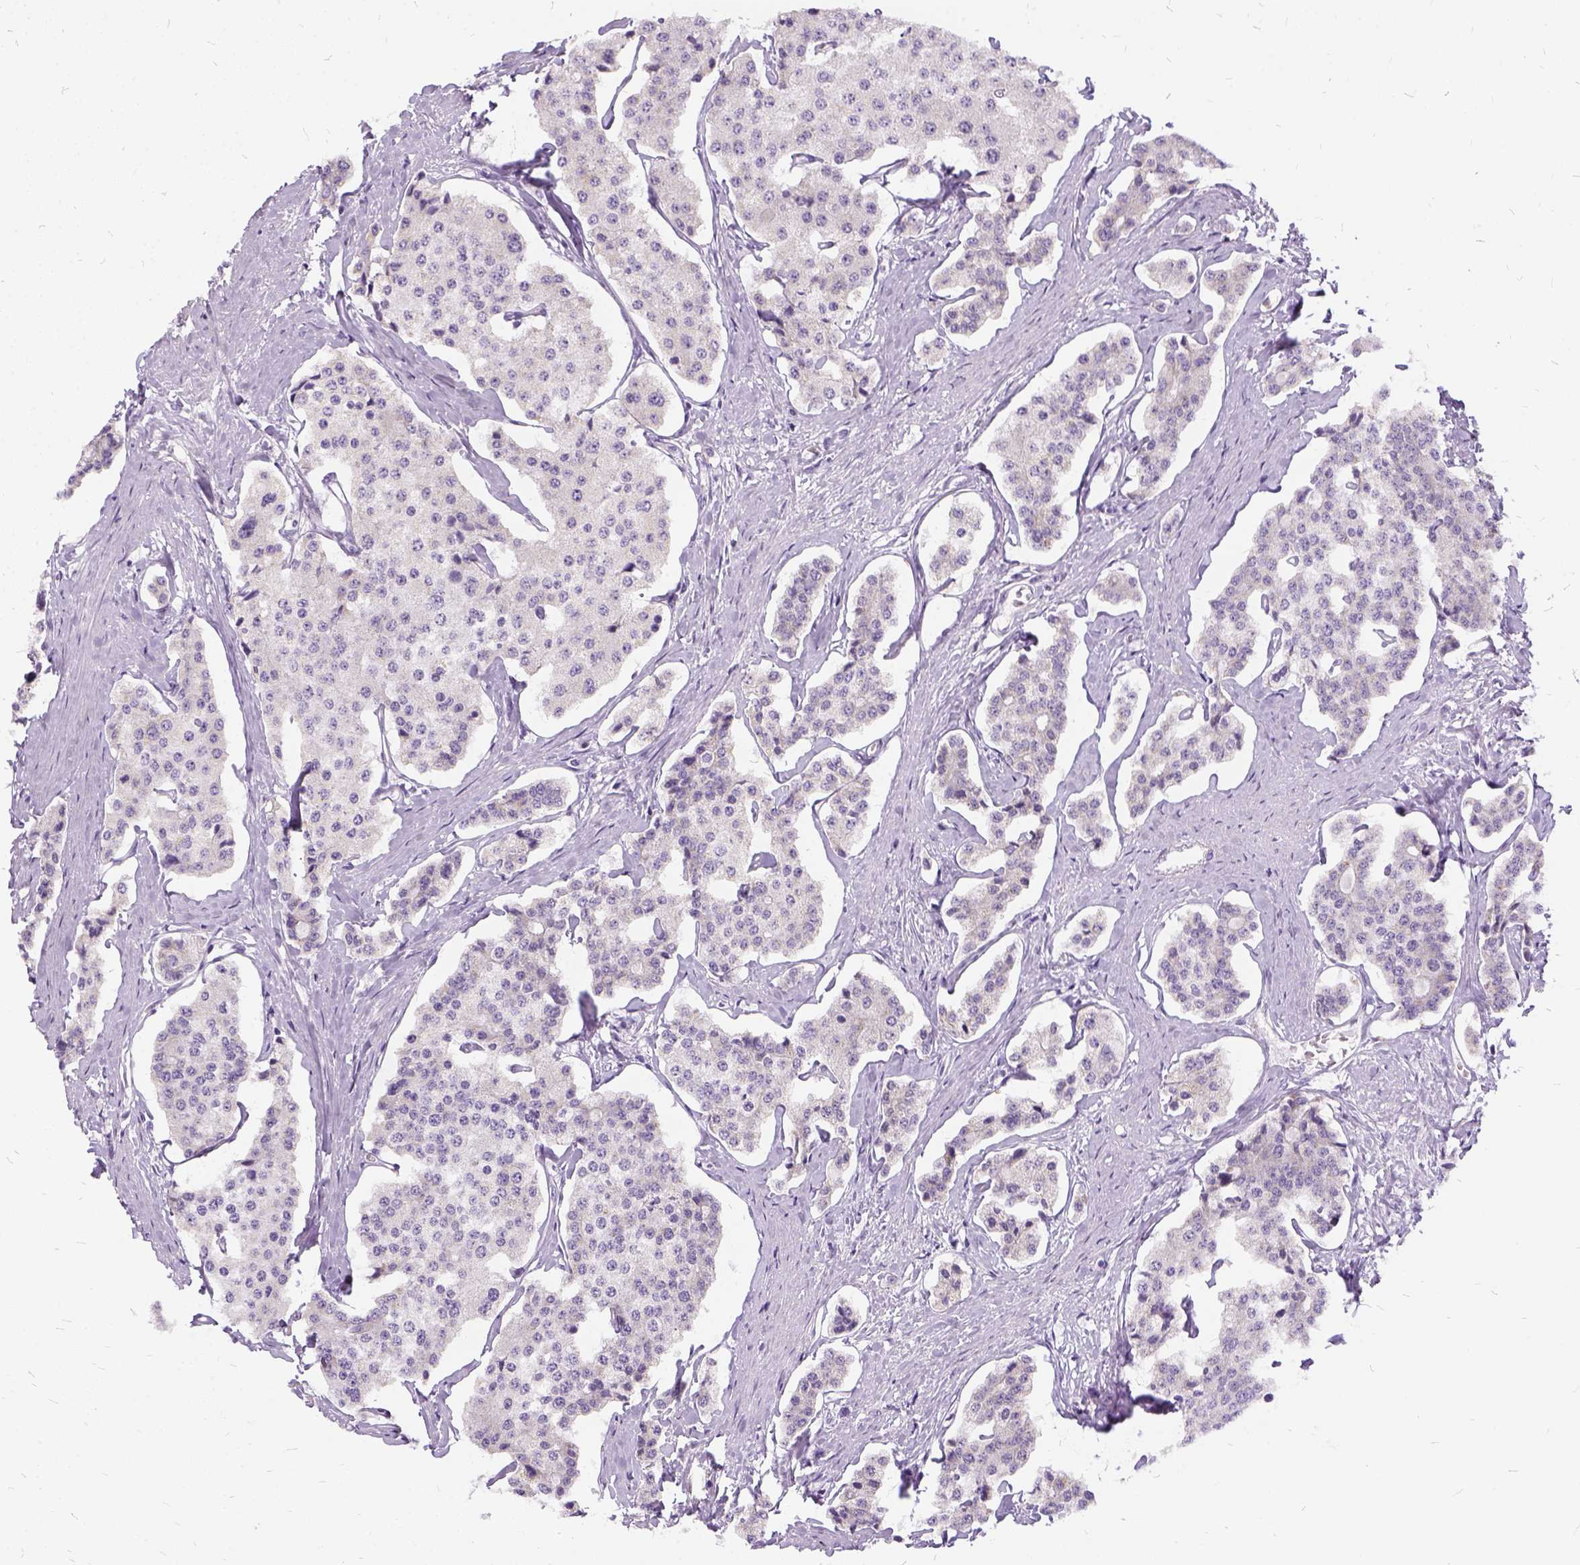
{"staining": {"intensity": "negative", "quantity": "none", "location": "none"}, "tissue": "carcinoid", "cell_type": "Tumor cells", "image_type": "cancer", "snomed": [{"axis": "morphology", "description": "Carcinoid, malignant, NOS"}, {"axis": "topography", "description": "Small intestine"}], "caption": "The immunohistochemistry (IHC) photomicrograph has no significant expression in tumor cells of malignant carcinoid tissue. The staining was performed using DAB to visualize the protein expression in brown, while the nuclei were stained in blue with hematoxylin (Magnification: 20x).", "gene": "FDX1", "patient": {"sex": "female", "age": 65}}